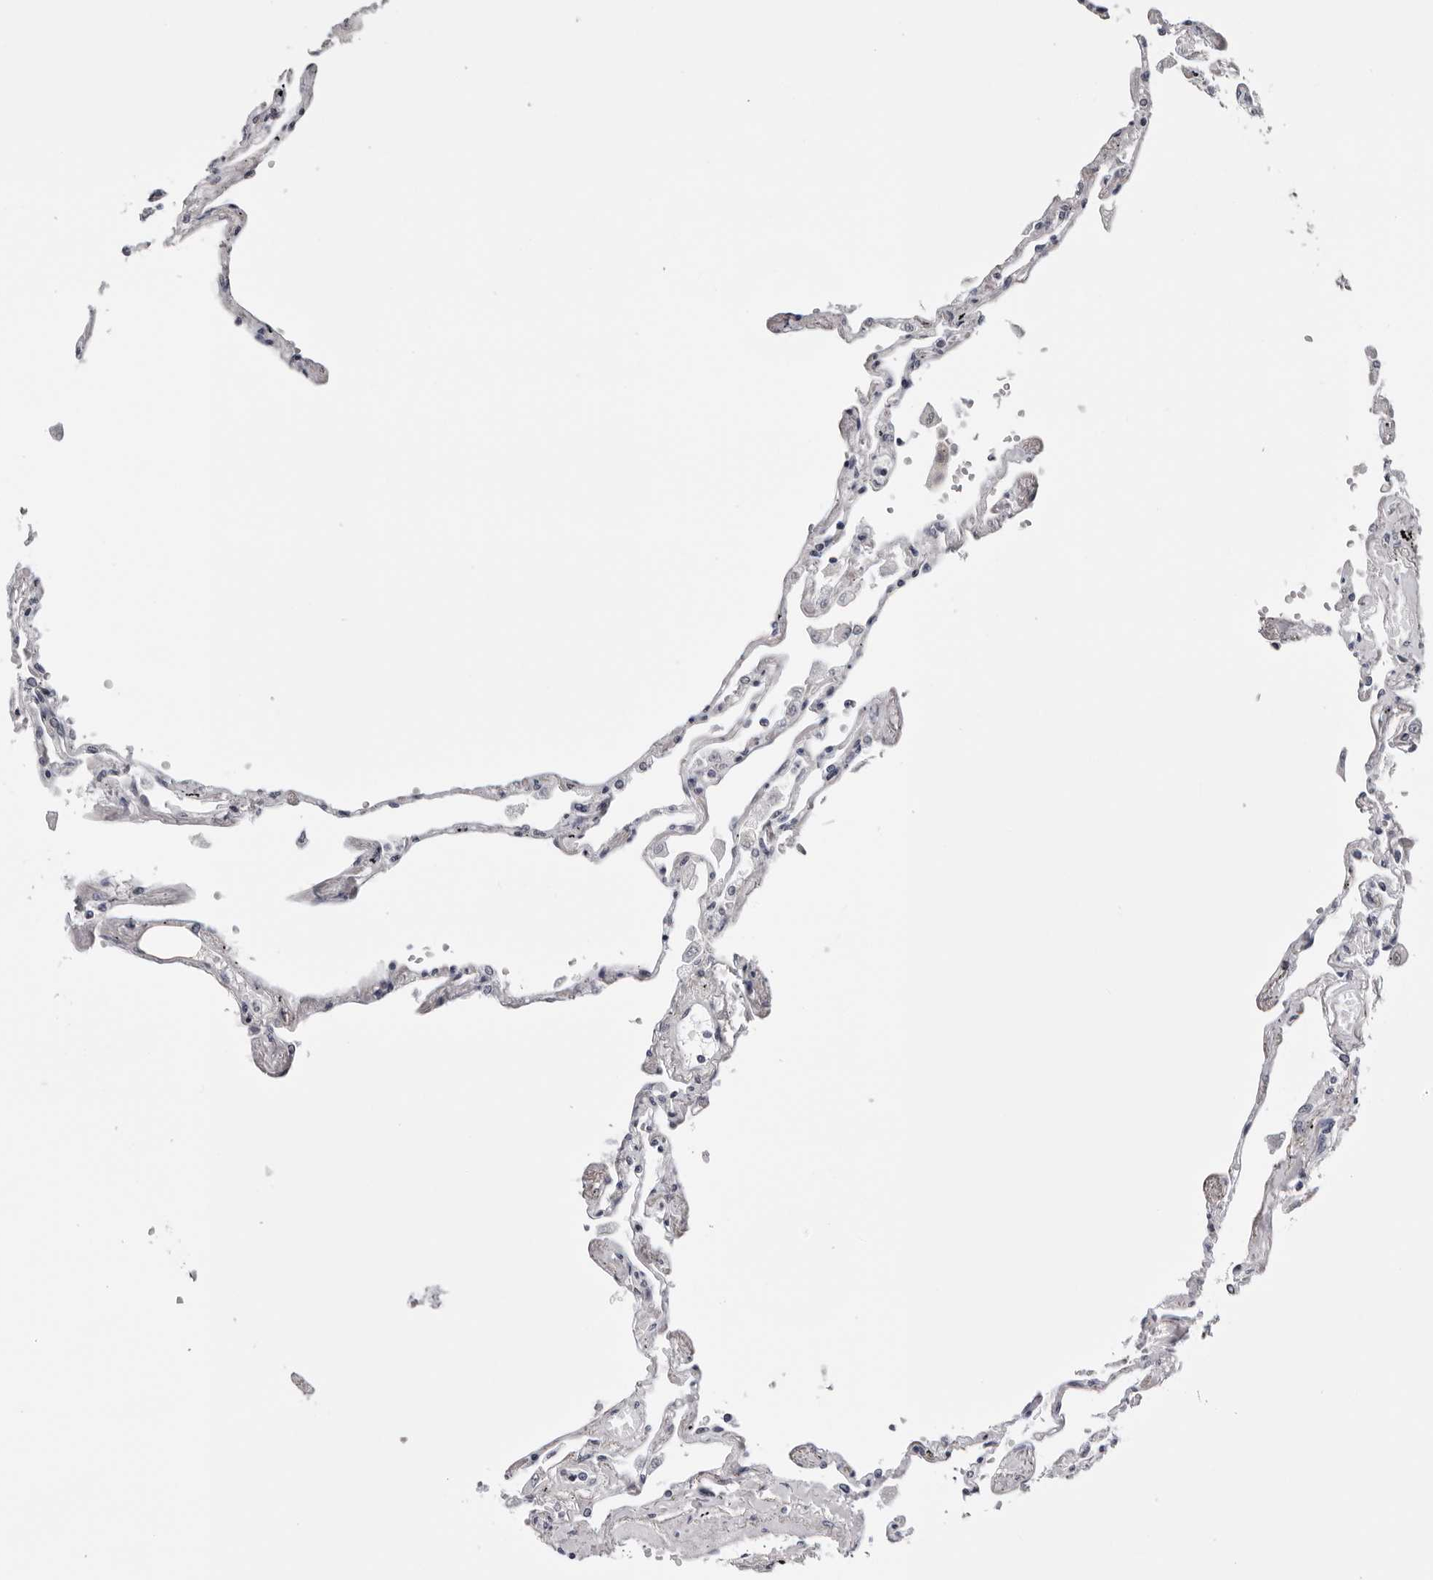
{"staining": {"intensity": "moderate", "quantity": "<25%", "location": "cytoplasmic/membranous"}, "tissue": "lung", "cell_type": "Alveolar cells", "image_type": "normal", "snomed": [{"axis": "morphology", "description": "Normal tissue, NOS"}, {"axis": "topography", "description": "Lung"}], "caption": "A micrograph showing moderate cytoplasmic/membranous positivity in about <25% of alveolar cells in unremarkable lung, as visualized by brown immunohistochemical staining.", "gene": "PRUNE1", "patient": {"sex": "female", "age": 67}}